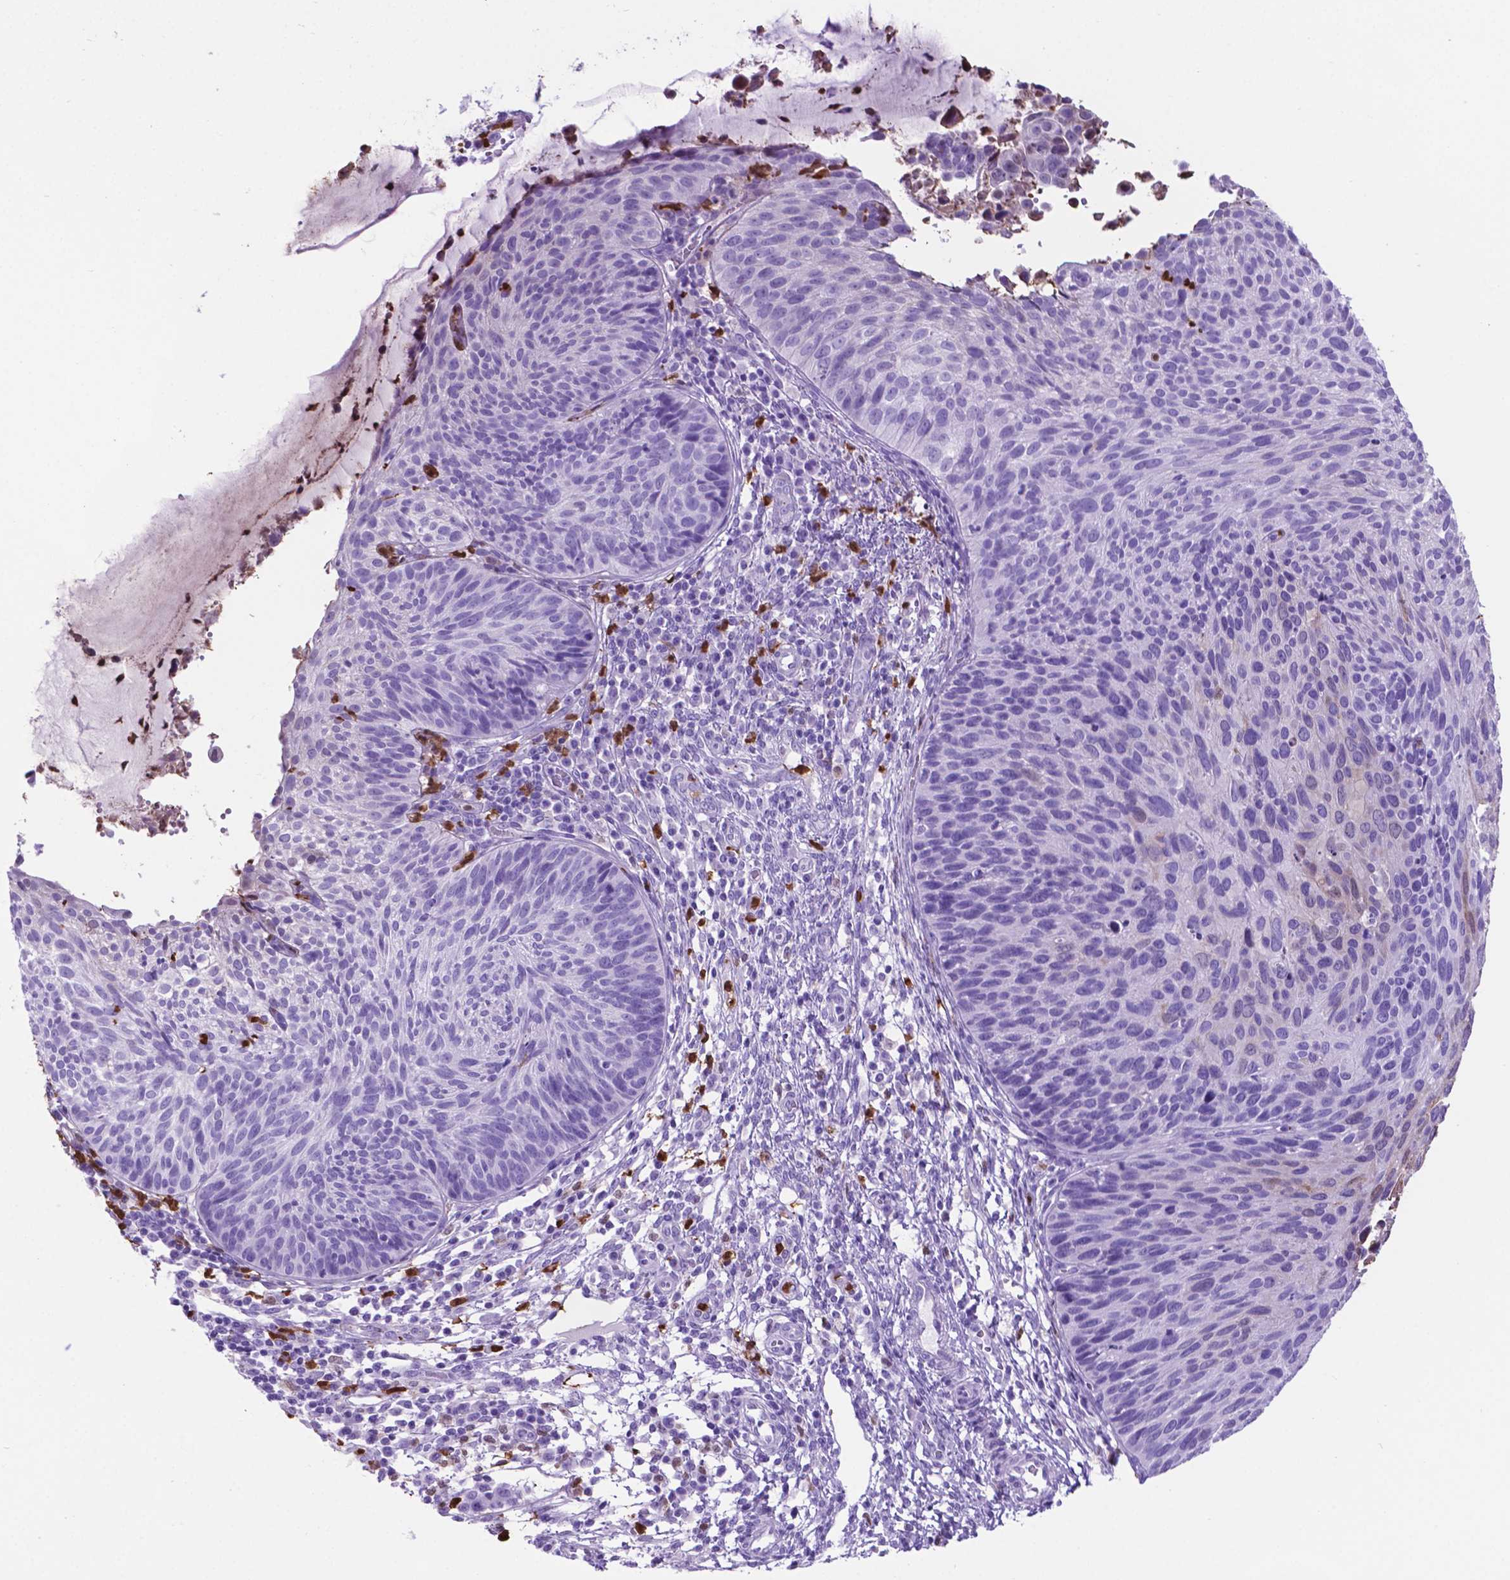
{"staining": {"intensity": "negative", "quantity": "none", "location": "none"}, "tissue": "cervical cancer", "cell_type": "Tumor cells", "image_type": "cancer", "snomed": [{"axis": "morphology", "description": "Squamous cell carcinoma, NOS"}, {"axis": "topography", "description": "Cervix"}], "caption": "High magnification brightfield microscopy of cervical squamous cell carcinoma stained with DAB (3,3'-diaminobenzidine) (brown) and counterstained with hematoxylin (blue): tumor cells show no significant expression.", "gene": "LZTR1", "patient": {"sex": "female", "age": 36}}